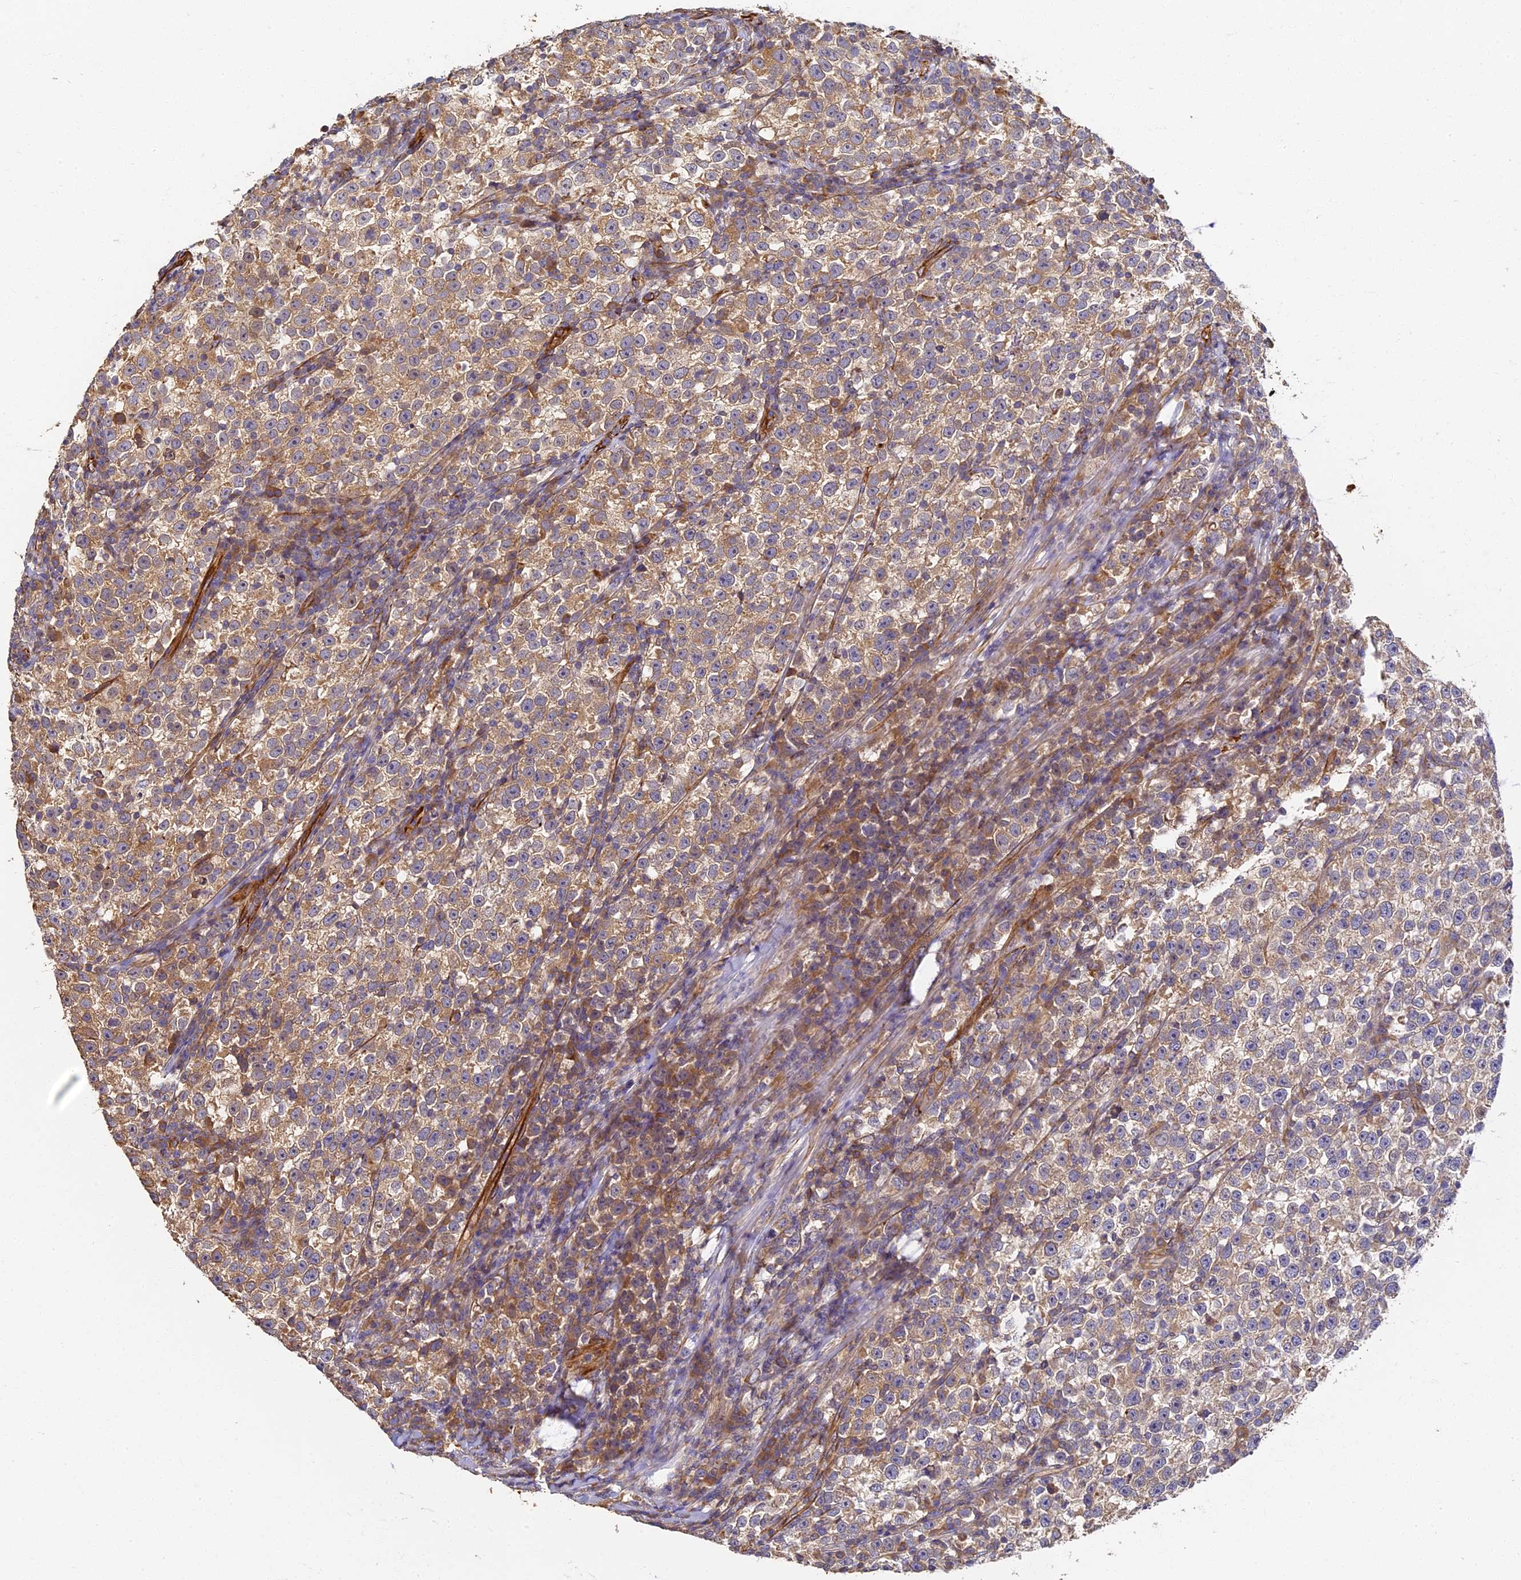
{"staining": {"intensity": "moderate", "quantity": ">75%", "location": "cytoplasmic/membranous"}, "tissue": "testis cancer", "cell_type": "Tumor cells", "image_type": "cancer", "snomed": [{"axis": "morphology", "description": "Normal tissue, NOS"}, {"axis": "morphology", "description": "Seminoma, NOS"}, {"axis": "topography", "description": "Testis"}], "caption": "Immunohistochemistry histopathology image of testis cancer stained for a protein (brown), which exhibits medium levels of moderate cytoplasmic/membranous expression in about >75% of tumor cells.", "gene": "LRRC57", "patient": {"sex": "male", "age": 43}}